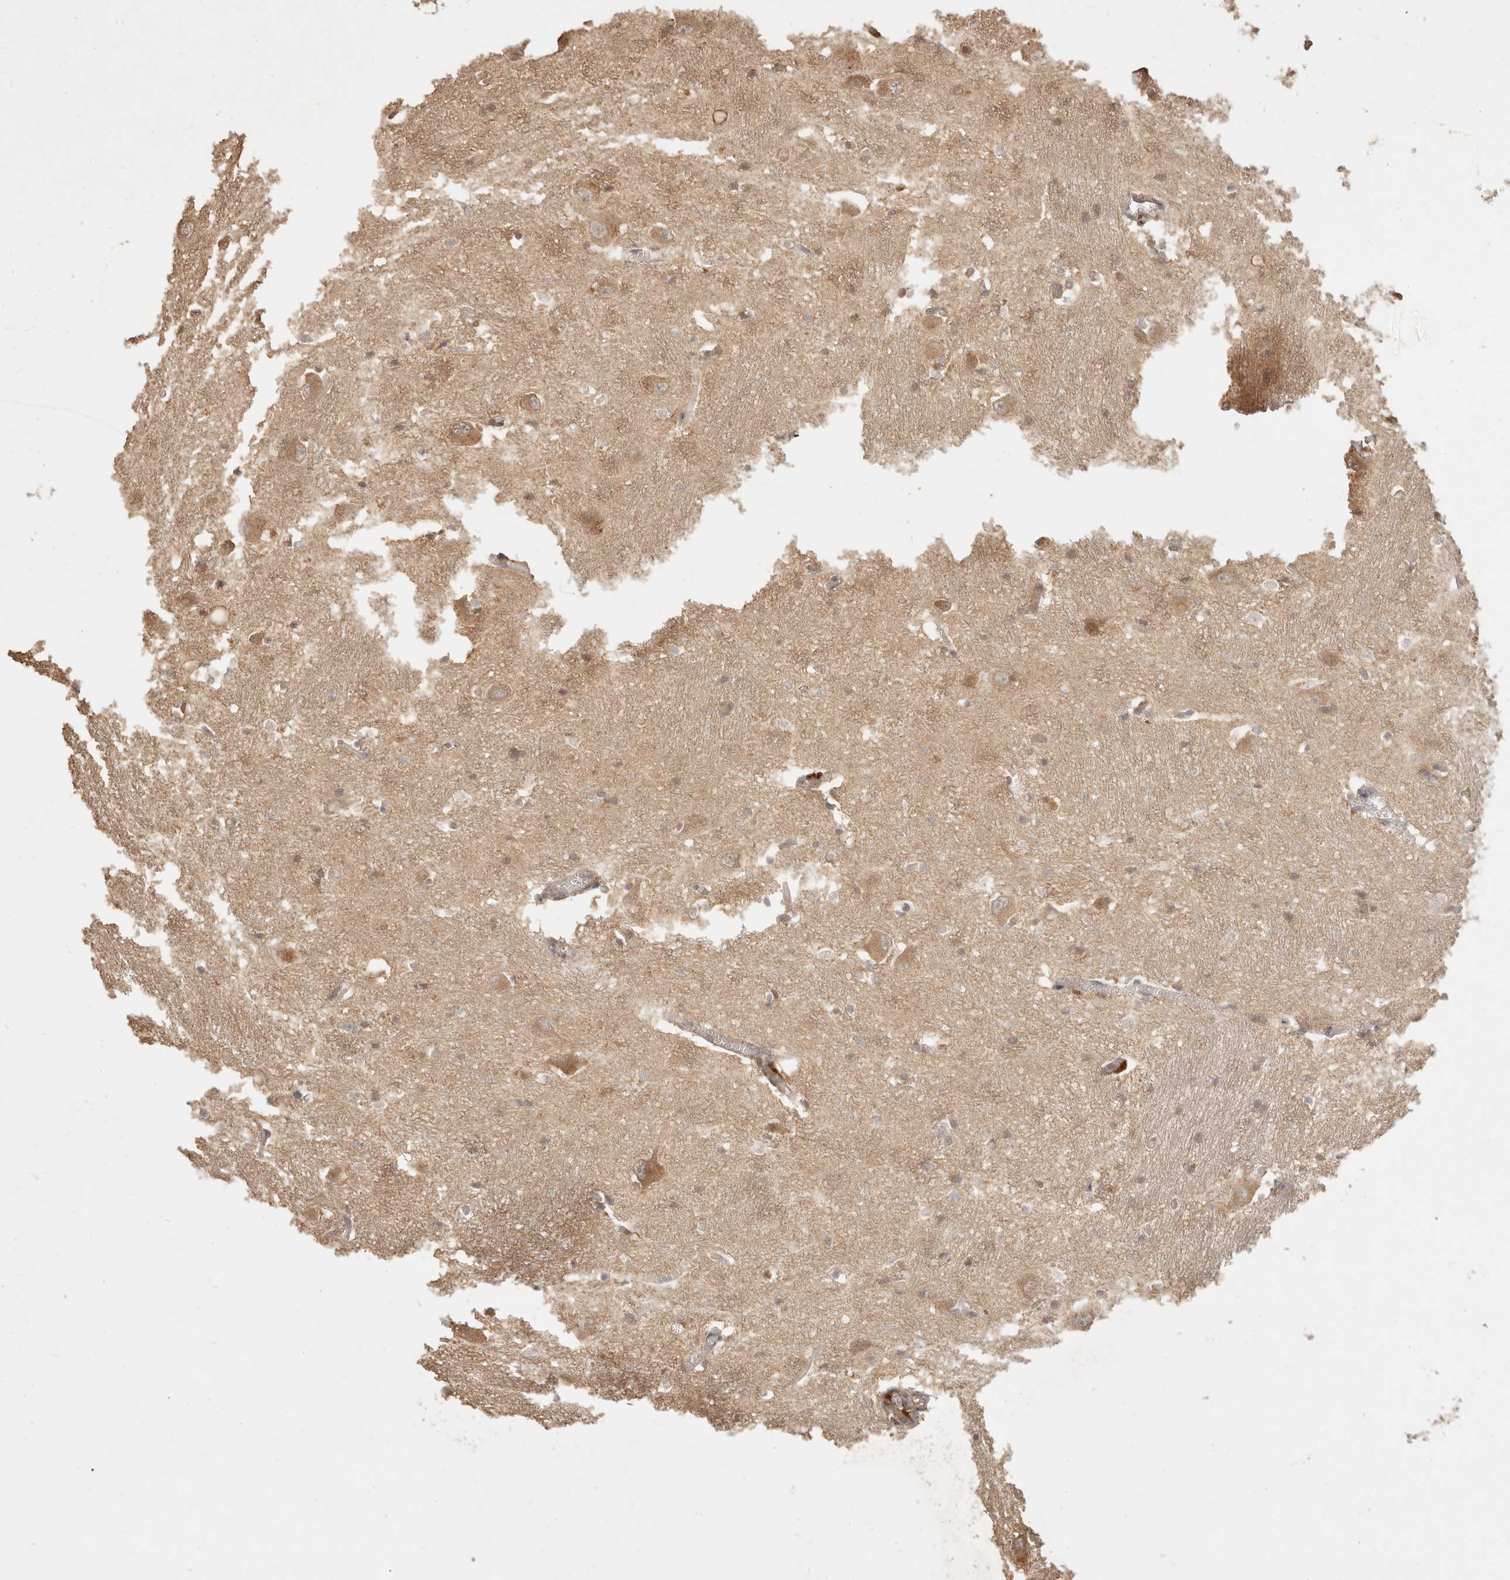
{"staining": {"intensity": "moderate", "quantity": ">75%", "location": "cytoplasmic/membranous,nuclear"}, "tissue": "caudate", "cell_type": "Glial cells", "image_type": "normal", "snomed": [{"axis": "morphology", "description": "Normal tissue, NOS"}, {"axis": "topography", "description": "Lateral ventricle wall"}], "caption": "This micrograph demonstrates benign caudate stained with IHC to label a protein in brown. The cytoplasmic/membranous,nuclear of glial cells show moderate positivity for the protein. Nuclei are counter-stained blue.", "gene": "INTS11", "patient": {"sex": "male", "age": 37}}